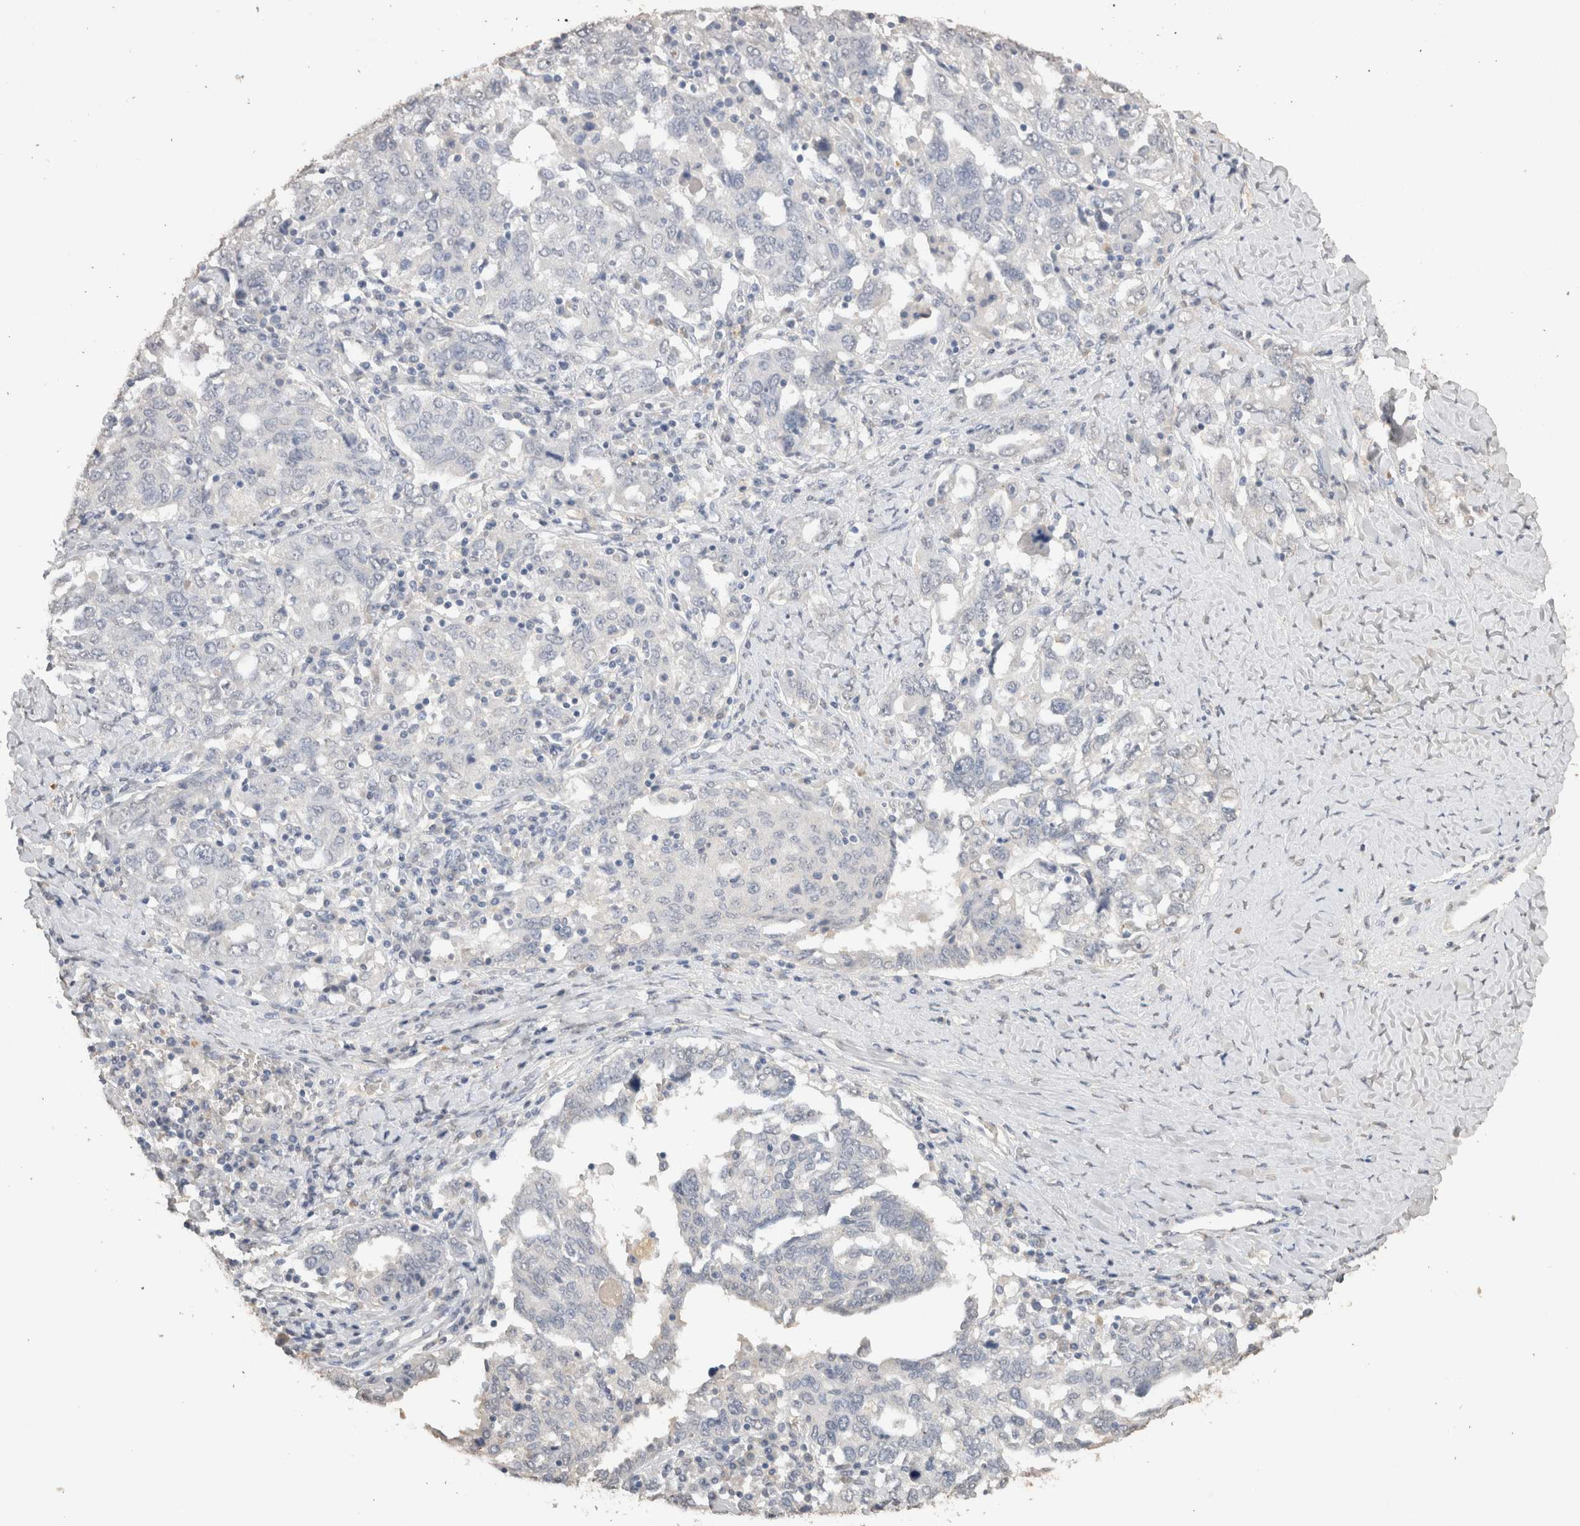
{"staining": {"intensity": "negative", "quantity": "none", "location": "none"}, "tissue": "ovarian cancer", "cell_type": "Tumor cells", "image_type": "cancer", "snomed": [{"axis": "morphology", "description": "Carcinoma, endometroid"}, {"axis": "topography", "description": "Ovary"}], "caption": "There is no significant staining in tumor cells of ovarian endometroid carcinoma.", "gene": "LGALS2", "patient": {"sex": "female", "age": 62}}